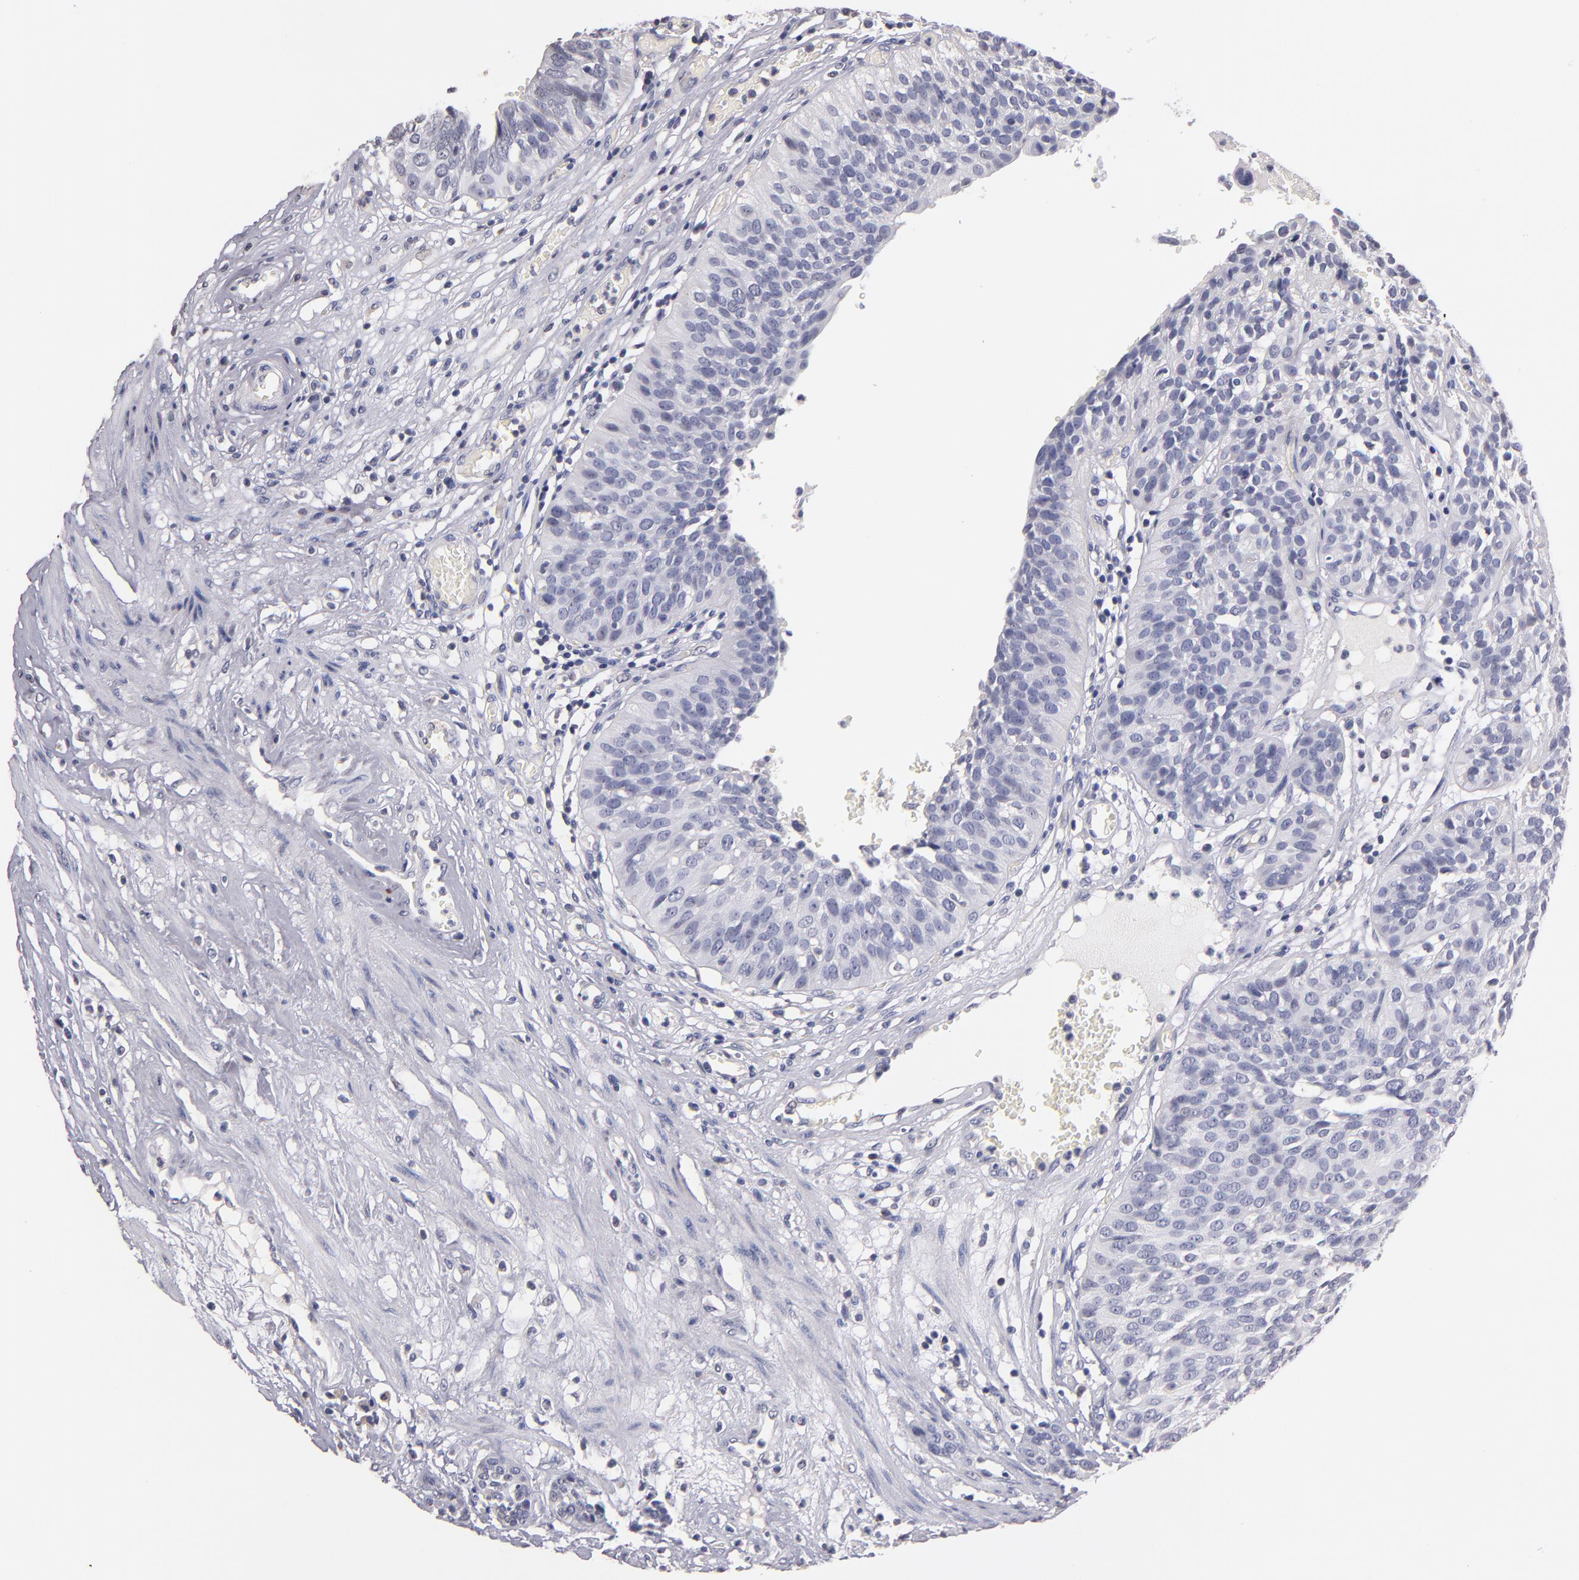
{"staining": {"intensity": "negative", "quantity": "none", "location": "none"}, "tissue": "urothelial cancer", "cell_type": "Tumor cells", "image_type": "cancer", "snomed": [{"axis": "morphology", "description": "Urothelial carcinoma, High grade"}, {"axis": "topography", "description": "Urinary bladder"}], "caption": "Photomicrograph shows no significant protein positivity in tumor cells of urothelial cancer.", "gene": "SOX10", "patient": {"sex": "male", "age": 56}}